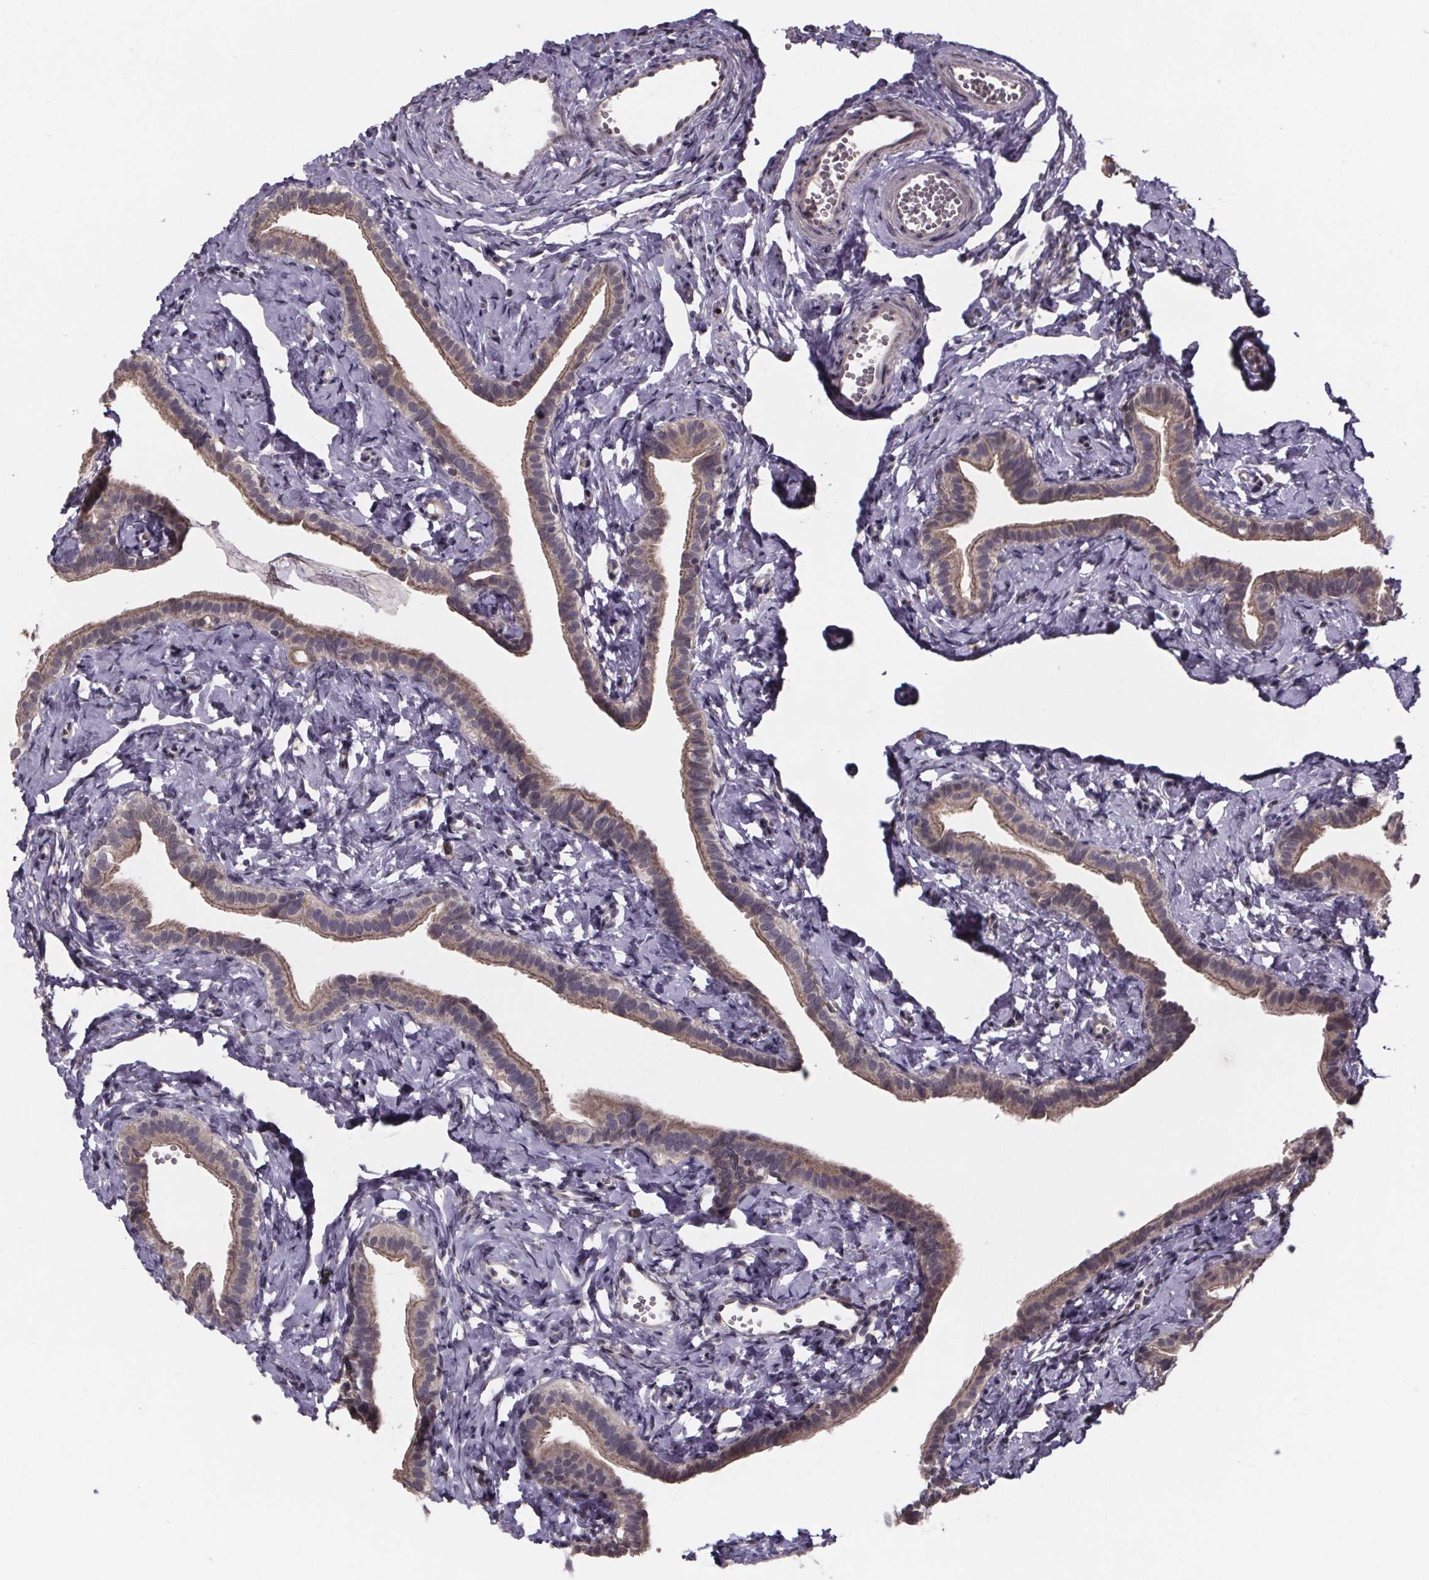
{"staining": {"intensity": "moderate", "quantity": ">75%", "location": "cytoplasmic/membranous"}, "tissue": "fallopian tube", "cell_type": "Glandular cells", "image_type": "normal", "snomed": [{"axis": "morphology", "description": "Normal tissue, NOS"}, {"axis": "topography", "description": "Fallopian tube"}], "caption": "Glandular cells display medium levels of moderate cytoplasmic/membranous staining in about >75% of cells in unremarkable fallopian tube. The protein is stained brown, and the nuclei are stained in blue (DAB (3,3'-diaminobenzidine) IHC with brightfield microscopy, high magnification).", "gene": "SAT1", "patient": {"sex": "female", "age": 41}}